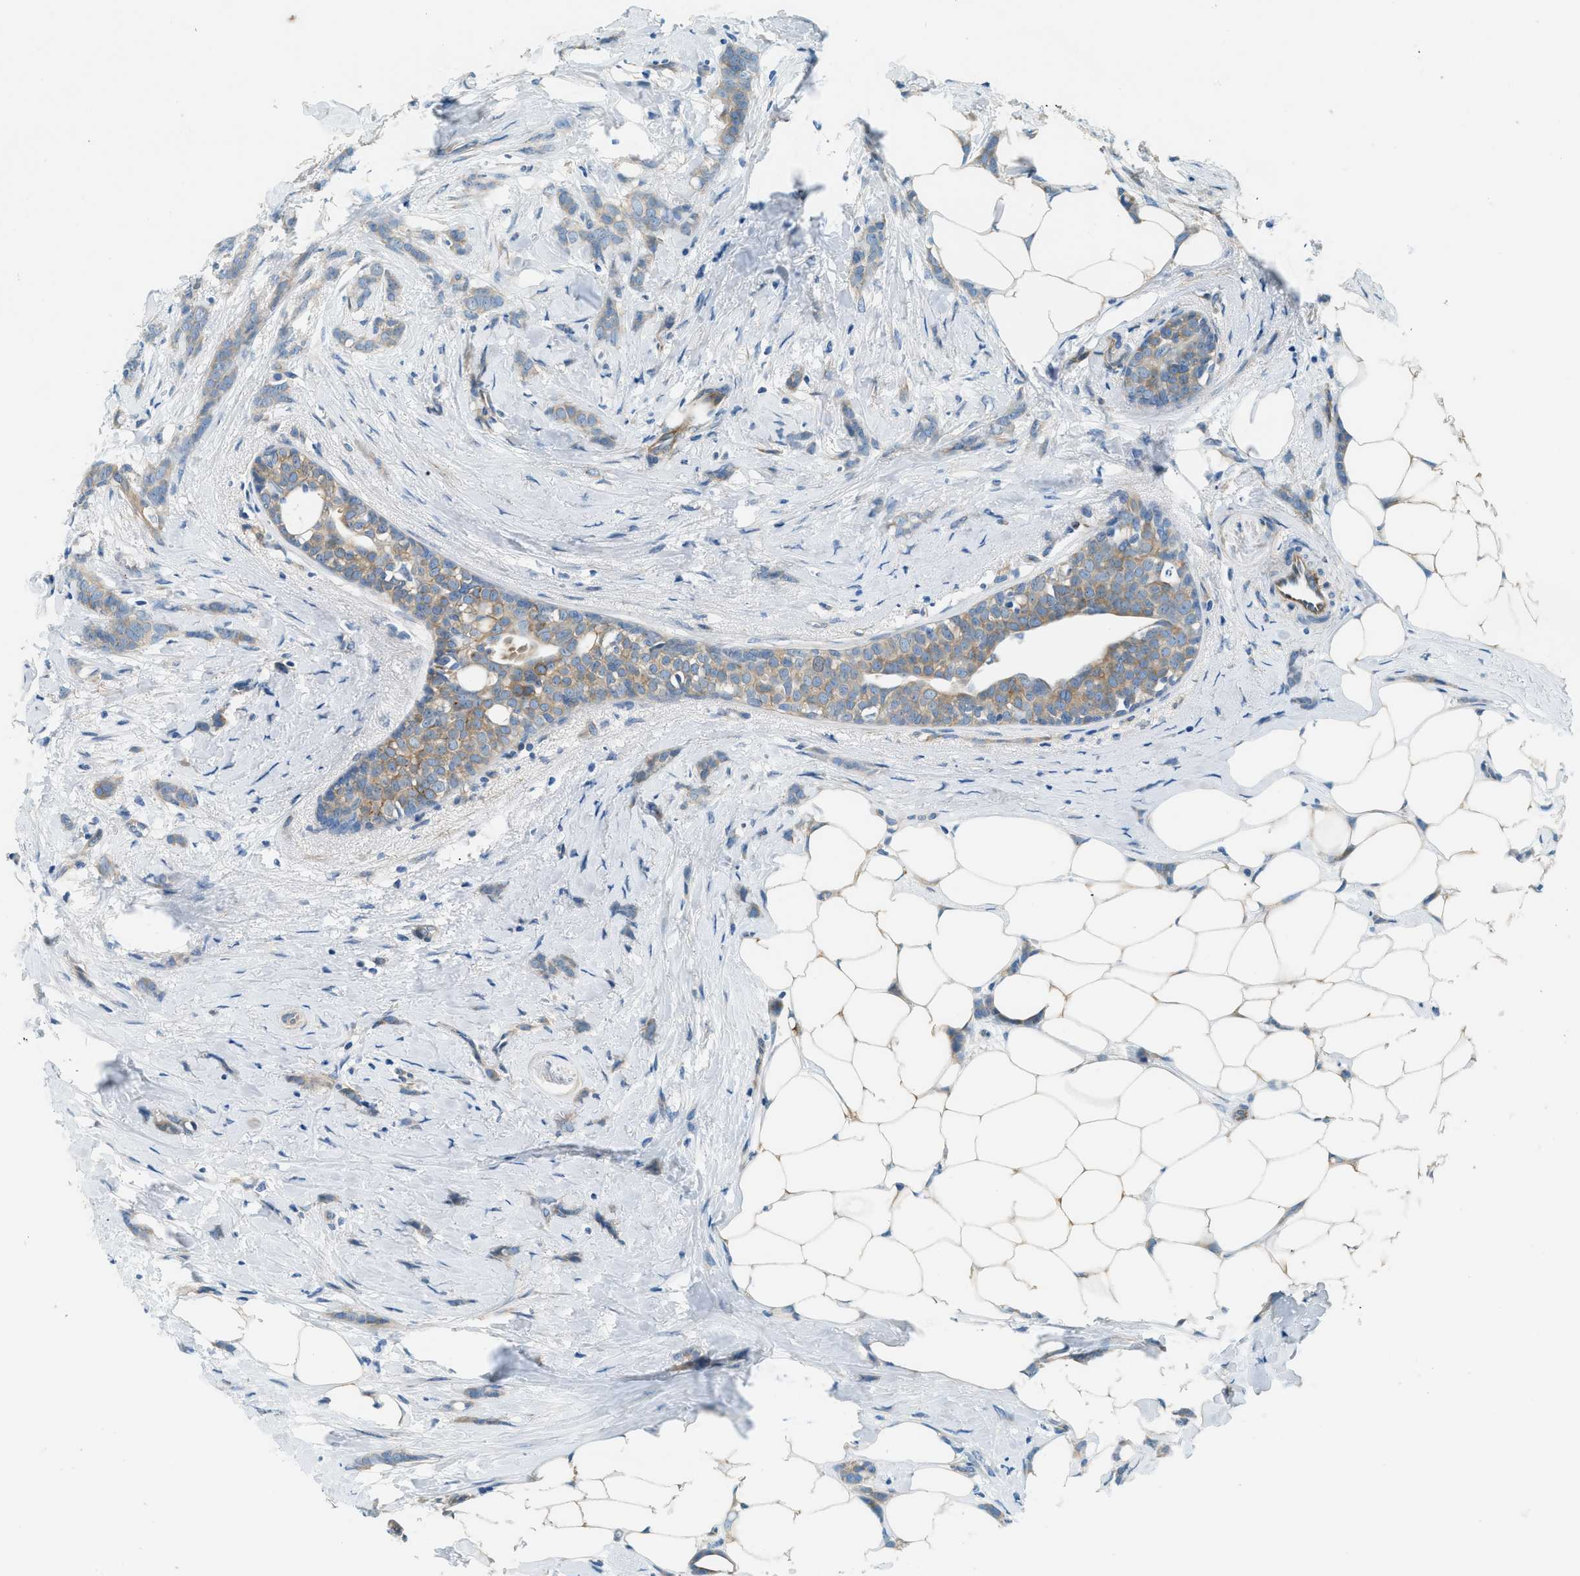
{"staining": {"intensity": "weak", "quantity": ">75%", "location": "cytoplasmic/membranous"}, "tissue": "breast cancer", "cell_type": "Tumor cells", "image_type": "cancer", "snomed": [{"axis": "morphology", "description": "Lobular carcinoma, in situ"}, {"axis": "morphology", "description": "Lobular carcinoma"}, {"axis": "topography", "description": "Breast"}], "caption": "Immunohistochemical staining of lobular carcinoma (breast) shows low levels of weak cytoplasmic/membranous protein positivity in approximately >75% of tumor cells.", "gene": "ZNF367", "patient": {"sex": "female", "age": 41}}